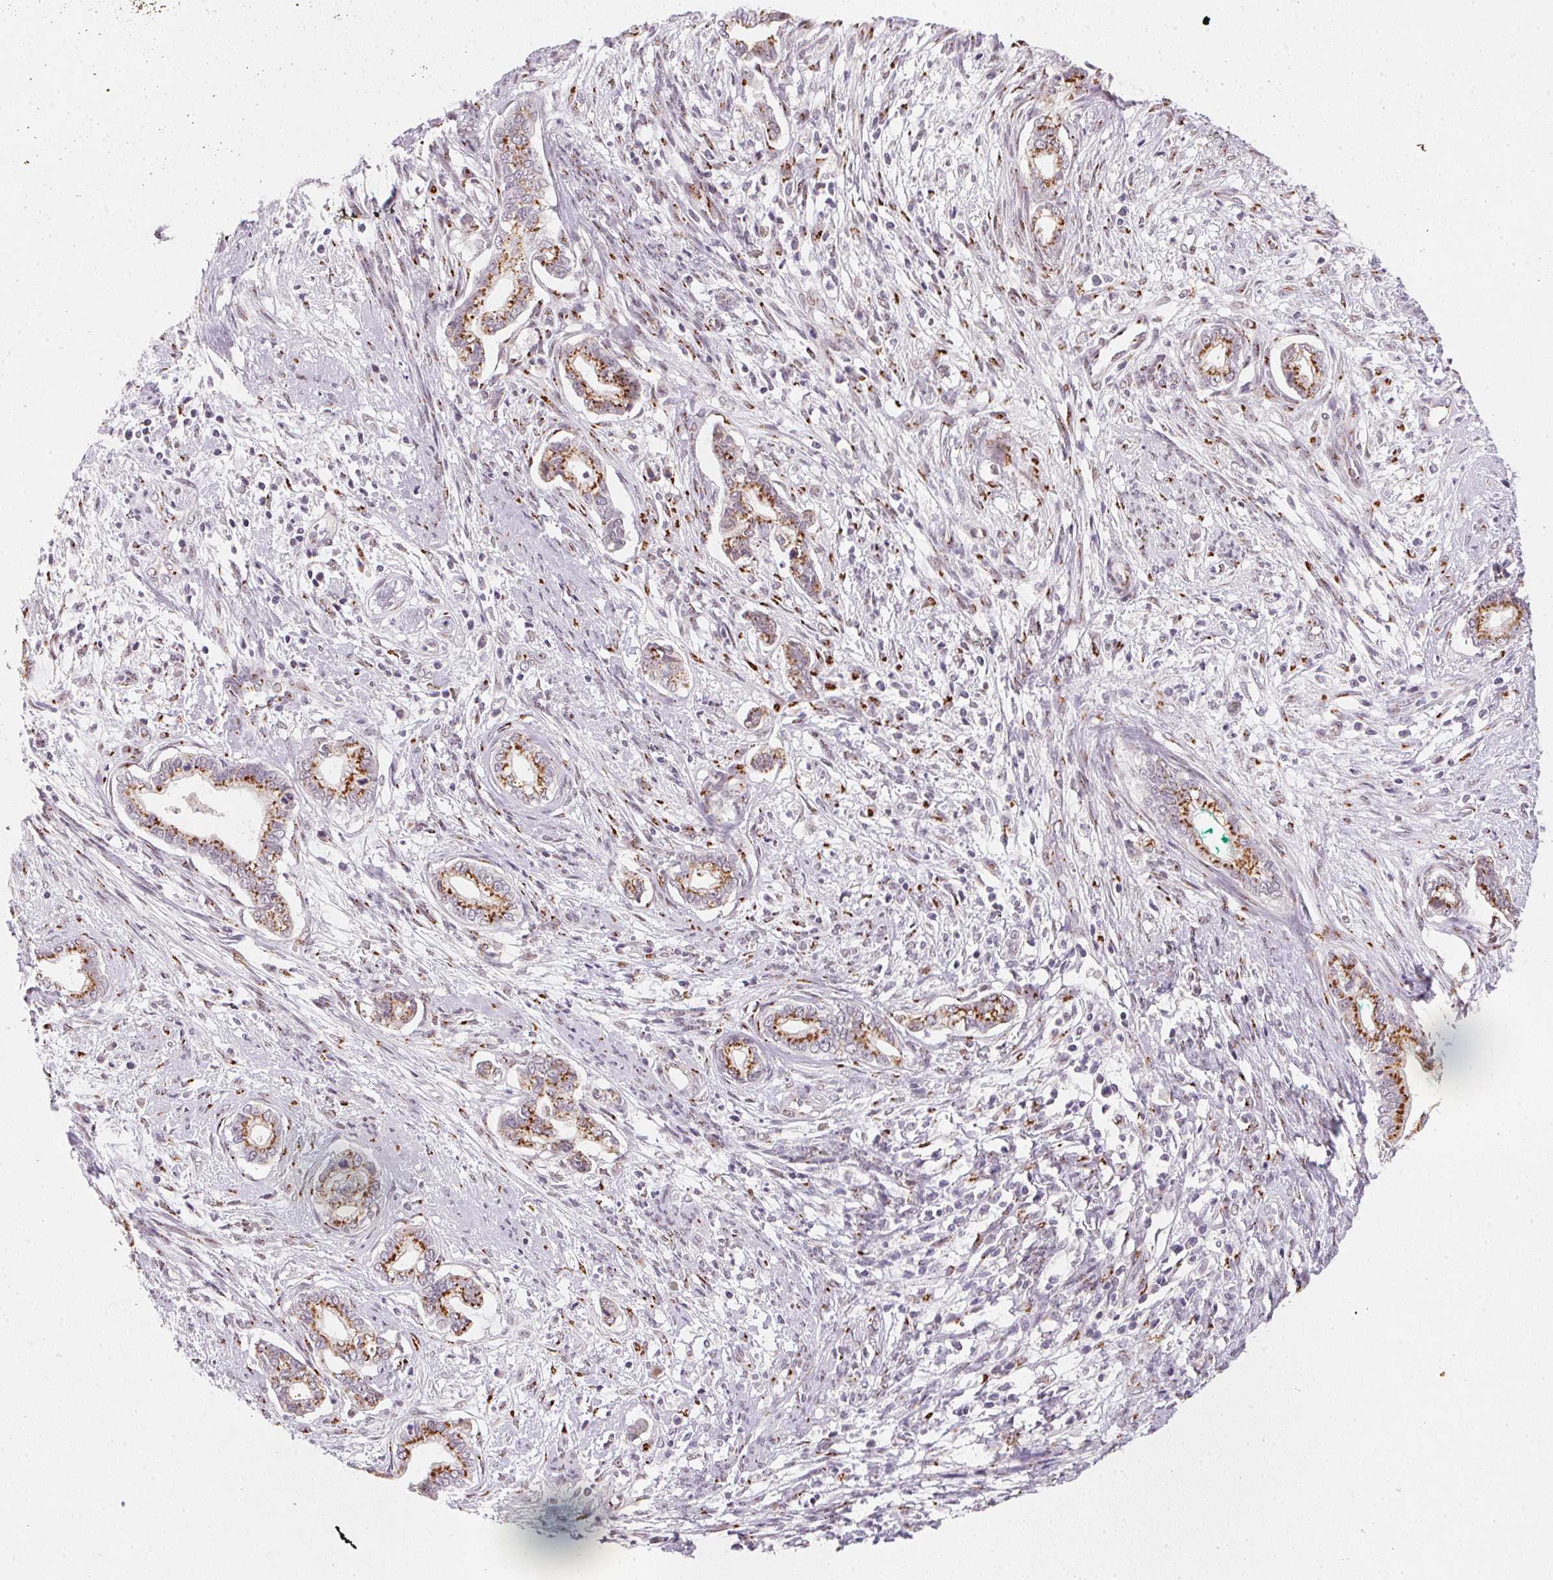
{"staining": {"intensity": "strong", "quantity": ">75%", "location": "cytoplasmic/membranous"}, "tissue": "cervical cancer", "cell_type": "Tumor cells", "image_type": "cancer", "snomed": [{"axis": "morphology", "description": "Adenocarcinoma, NOS"}, {"axis": "topography", "description": "Cervix"}], "caption": "A brown stain shows strong cytoplasmic/membranous positivity of a protein in cervical adenocarcinoma tumor cells.", "gene": "RAB22A", "patient": {"sex": "female", "age": 62}}